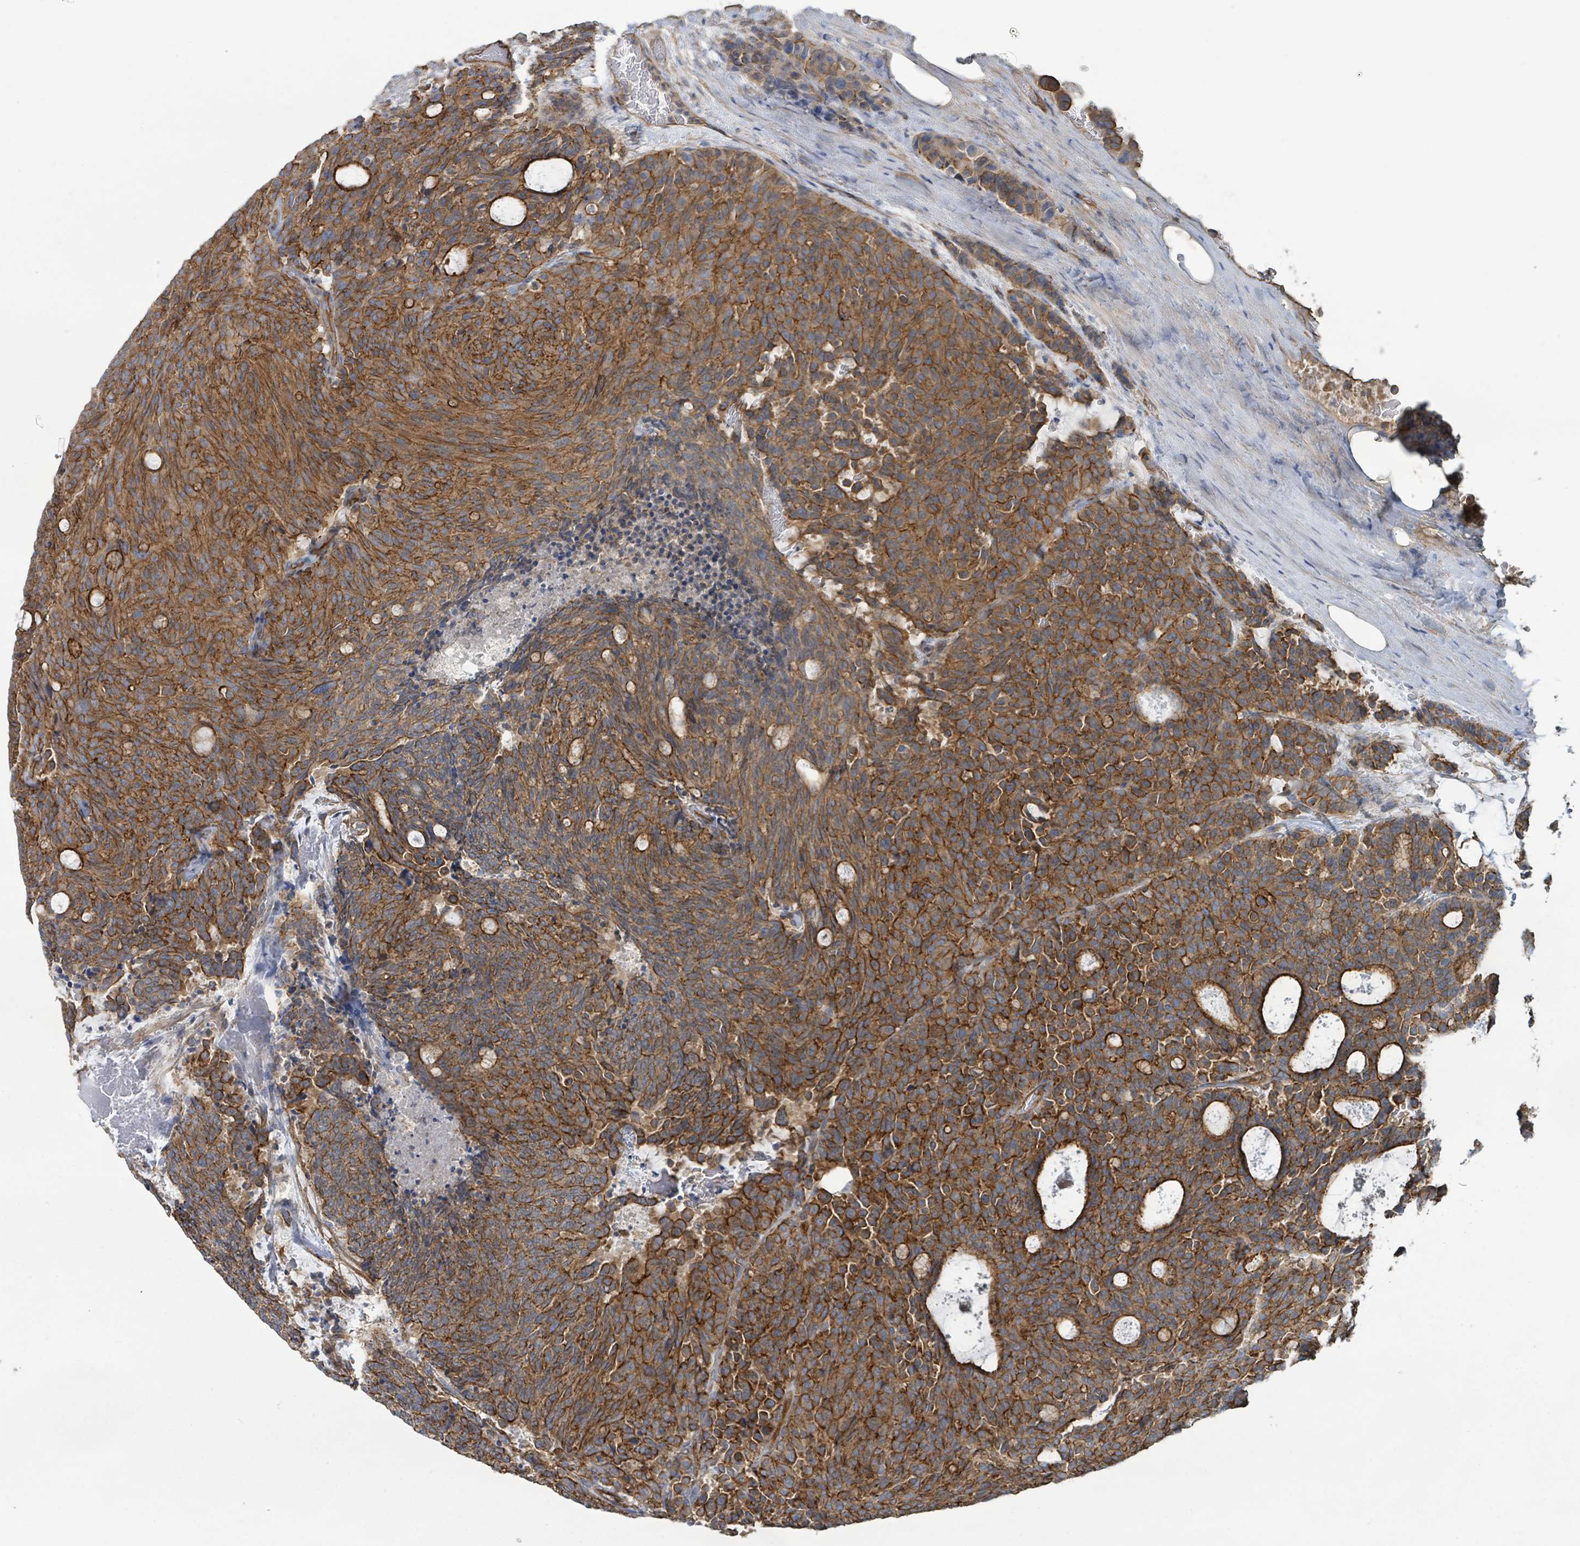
{"staining": {"intensity": "strong", "quantity": ">75%", "location": "cytoplasmic/membranous"}, "tissue": "carcinoid", "cell_type": "Tumor cells", "image_type": "cancer", "snomed": [{"axis": "morphology", "description": "Carcinoid, malignant, NOS"}, {"axis": "topography", "description": "Pancreas"}], "caption": "Strong cytoplasmic/membranous protein staining is appreciated in approximately >75% of tumor cells in malignant carcinoid.", "gene": "LDOC1", "patient": {"sex": "female", "age": 54}}